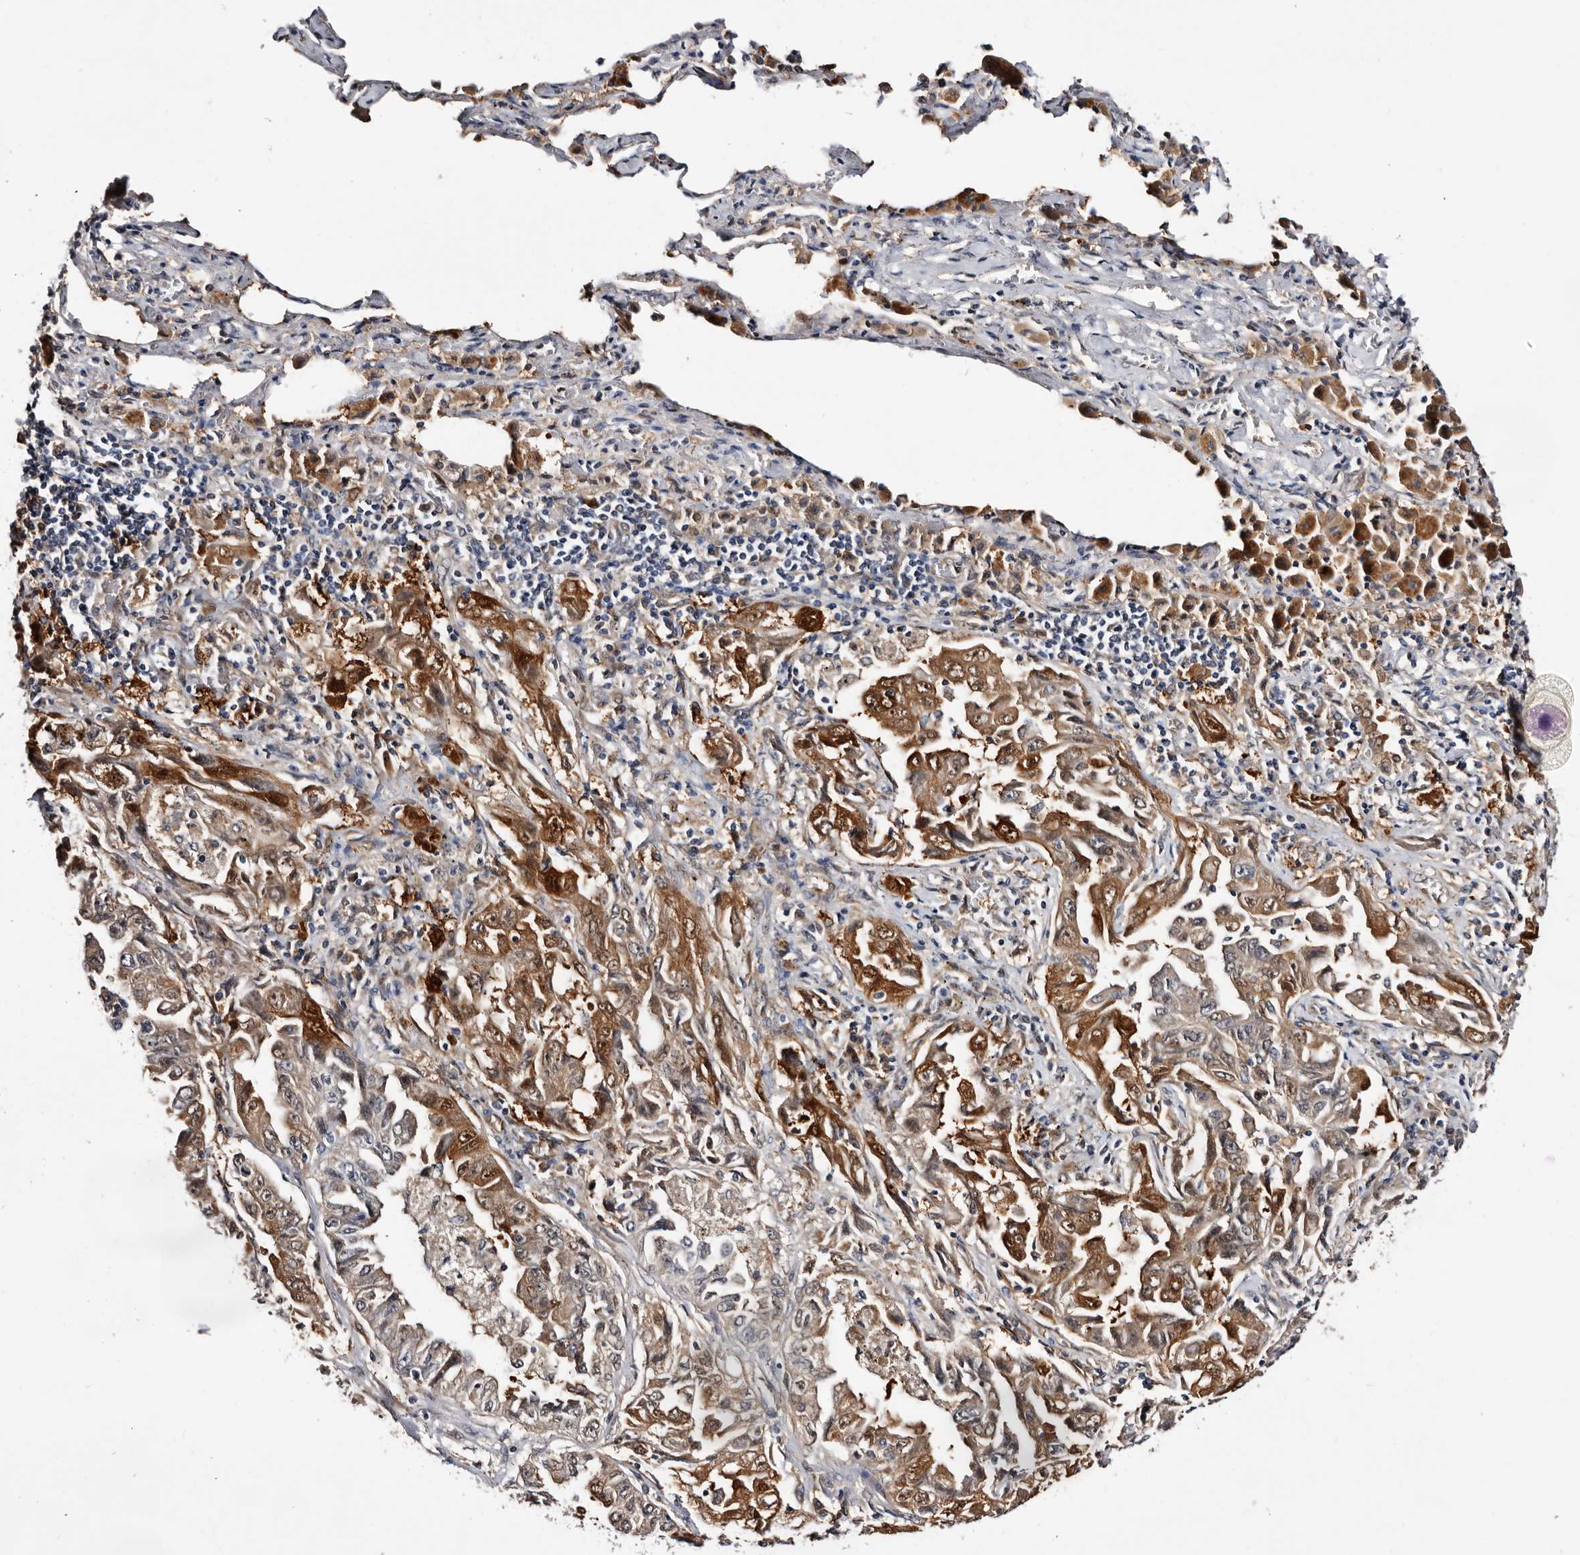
{"staining": {"intensity": "moderate", "quantity": "25%-75%", "location": "cytoplasmic/membranous"}, "tissue": "lung cancer", "cell_type": "Tumor cells", "image_type": "cancer", "snomed": [{"axis": "morphology", "description": "Adenocarcinoma, NOS"}, {"axis": "topography", "description": "Lung"}], "caption": "High-power microscopy captured an immunohistochemistry (IHC) histopathology image of lung cancer, revealing moderate cytoplasmic/membranous positivity in approximately 25%-75% of tumor cells.", "gene": "TP53I3", "patient": {"sex": "female", "age": 51}}